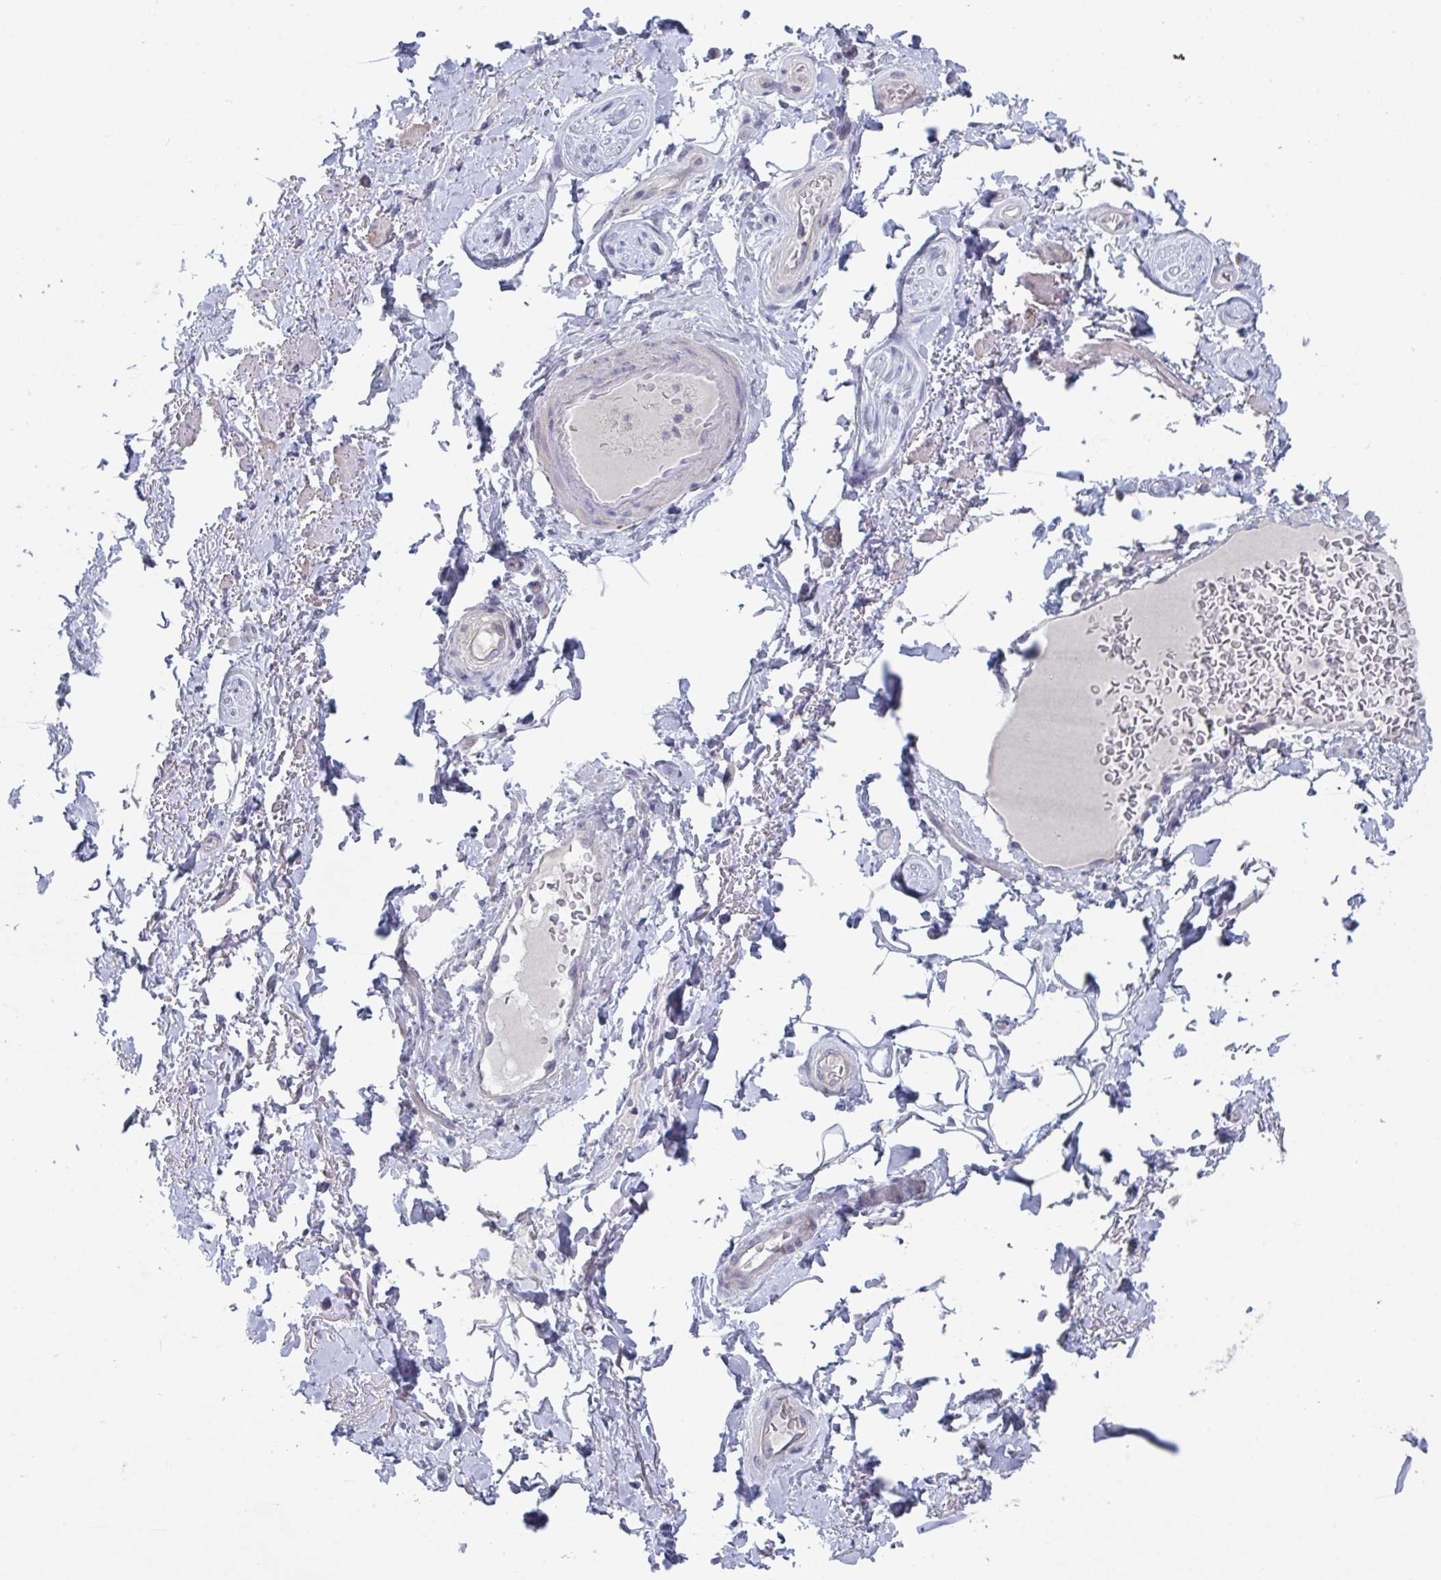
{"staining": {"intensity": "negative", "quantity": "none", "location": "none"}, "tissue": "adipose tissue", "cell_type": "Adipocytes", "image_type": "normal", "snomed": [{"axis": "morphology", "description": "Normal tissue, NOS"}, {"axis": "topography", "description": "Peripheral nerve tissue"}], "caption": "Micrograph shows no protein positivity in adipocytes of unremarkable adipose tissue.", "gene": "STK26", "patient": {"sex": "male", "age": 51}}